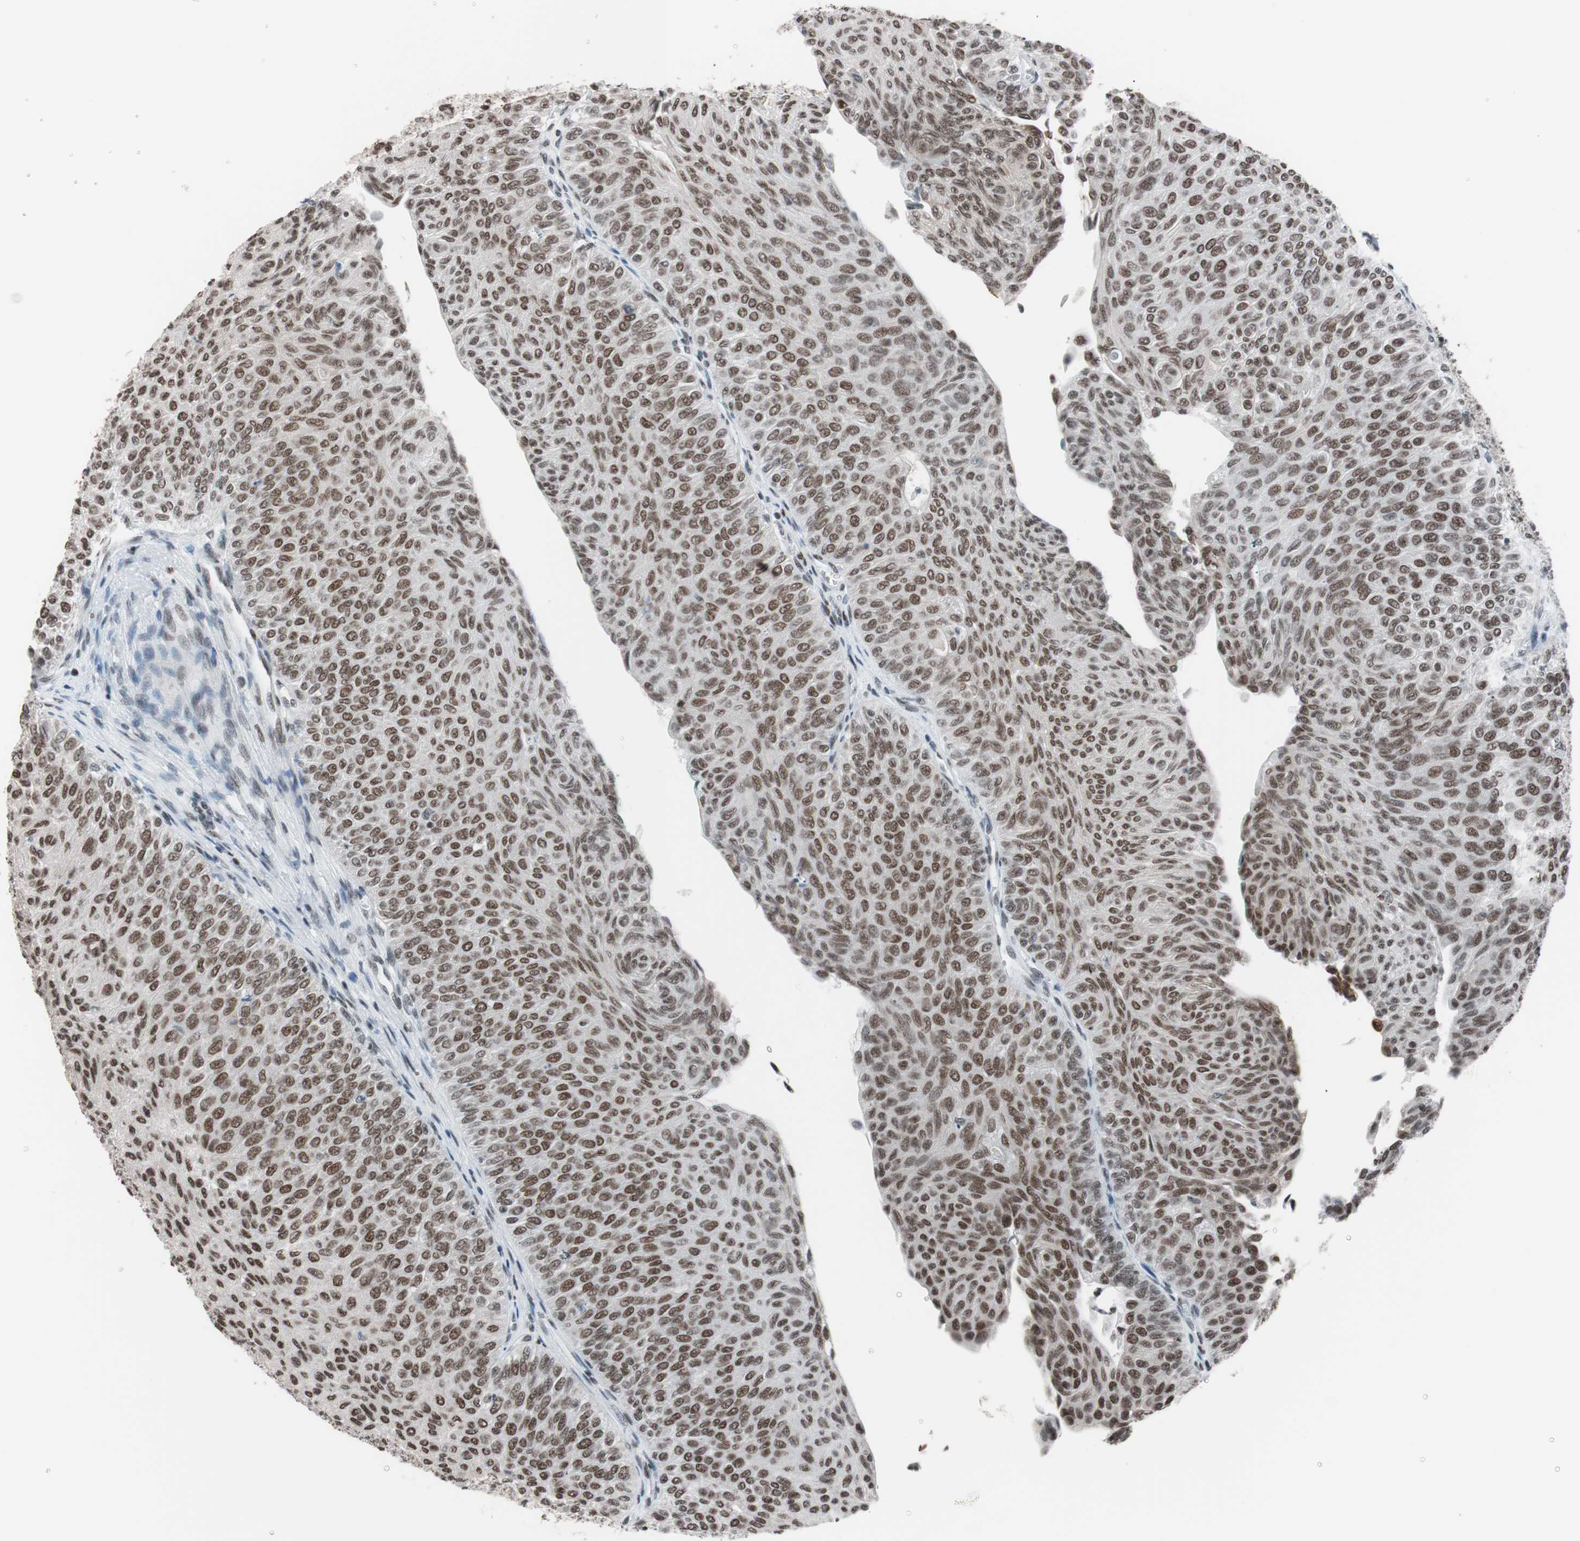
{"staining": {"intensity": "strong", "quantity": ">75%", "location": "nuclear"}, "tissue": "urothelial cancer", "cell_type": "Tumor cells", "image_type": "cancer", "snomed": [{"axis": "morphology", "description": "Urothelial carcinoma, Low grade"}, {"axis": "topography", "description": "Urinary bladder"}], "caption": "Protein expression analysis of urothelial cancer displays strong nuclear staining in approximately >75% of tumor cells. (DAB = brown stain, brightfield microscopy at high magnification).", "gene": "ARID1A", "patient": {"sex": "male", "age": 78}}